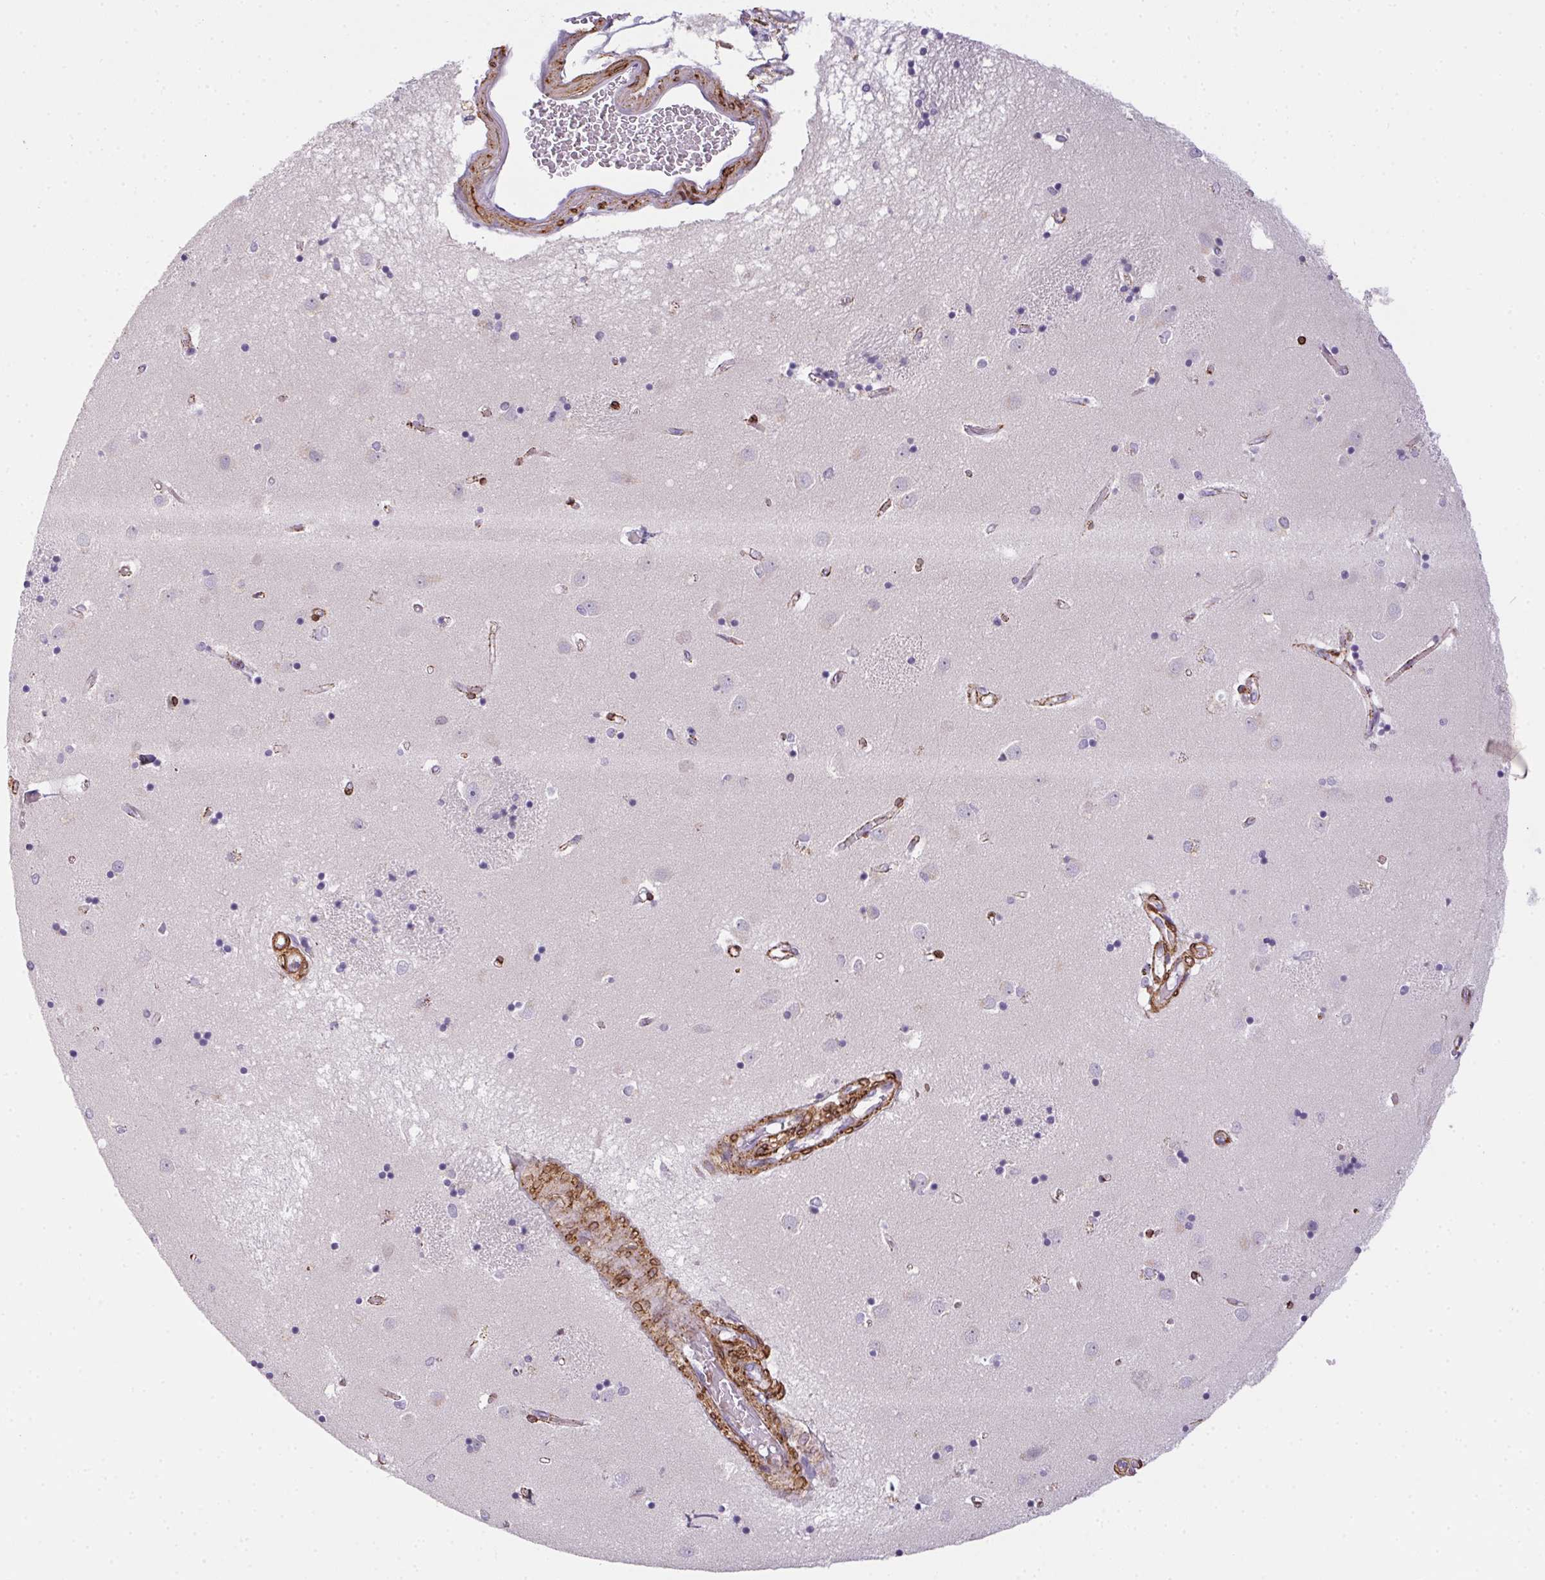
{"staining": {"intensity": "negative", "quantity": "none", "location": "none"}, "tissue": "caudate", "cell_type": "Glial cells", "image_type": "normal", "snomed": [{"axis": "morphology", "description": "Normal tissue, NOS"}, {"axis": "topography", "description": "Lateral ventricle wall"}], "caption": "DAB immunohistochemical staining of benign human caudate reveals no significant staining in glial cells. Brightfield microscopy of immunohistochemistry (IHC) stained with DAB (3,3'-diaminobenzidine) (brown) and hematoxylin (blue), captured at high magnification.", "gene": "HRC", "patient": {"sex": "male", "age": 54}}